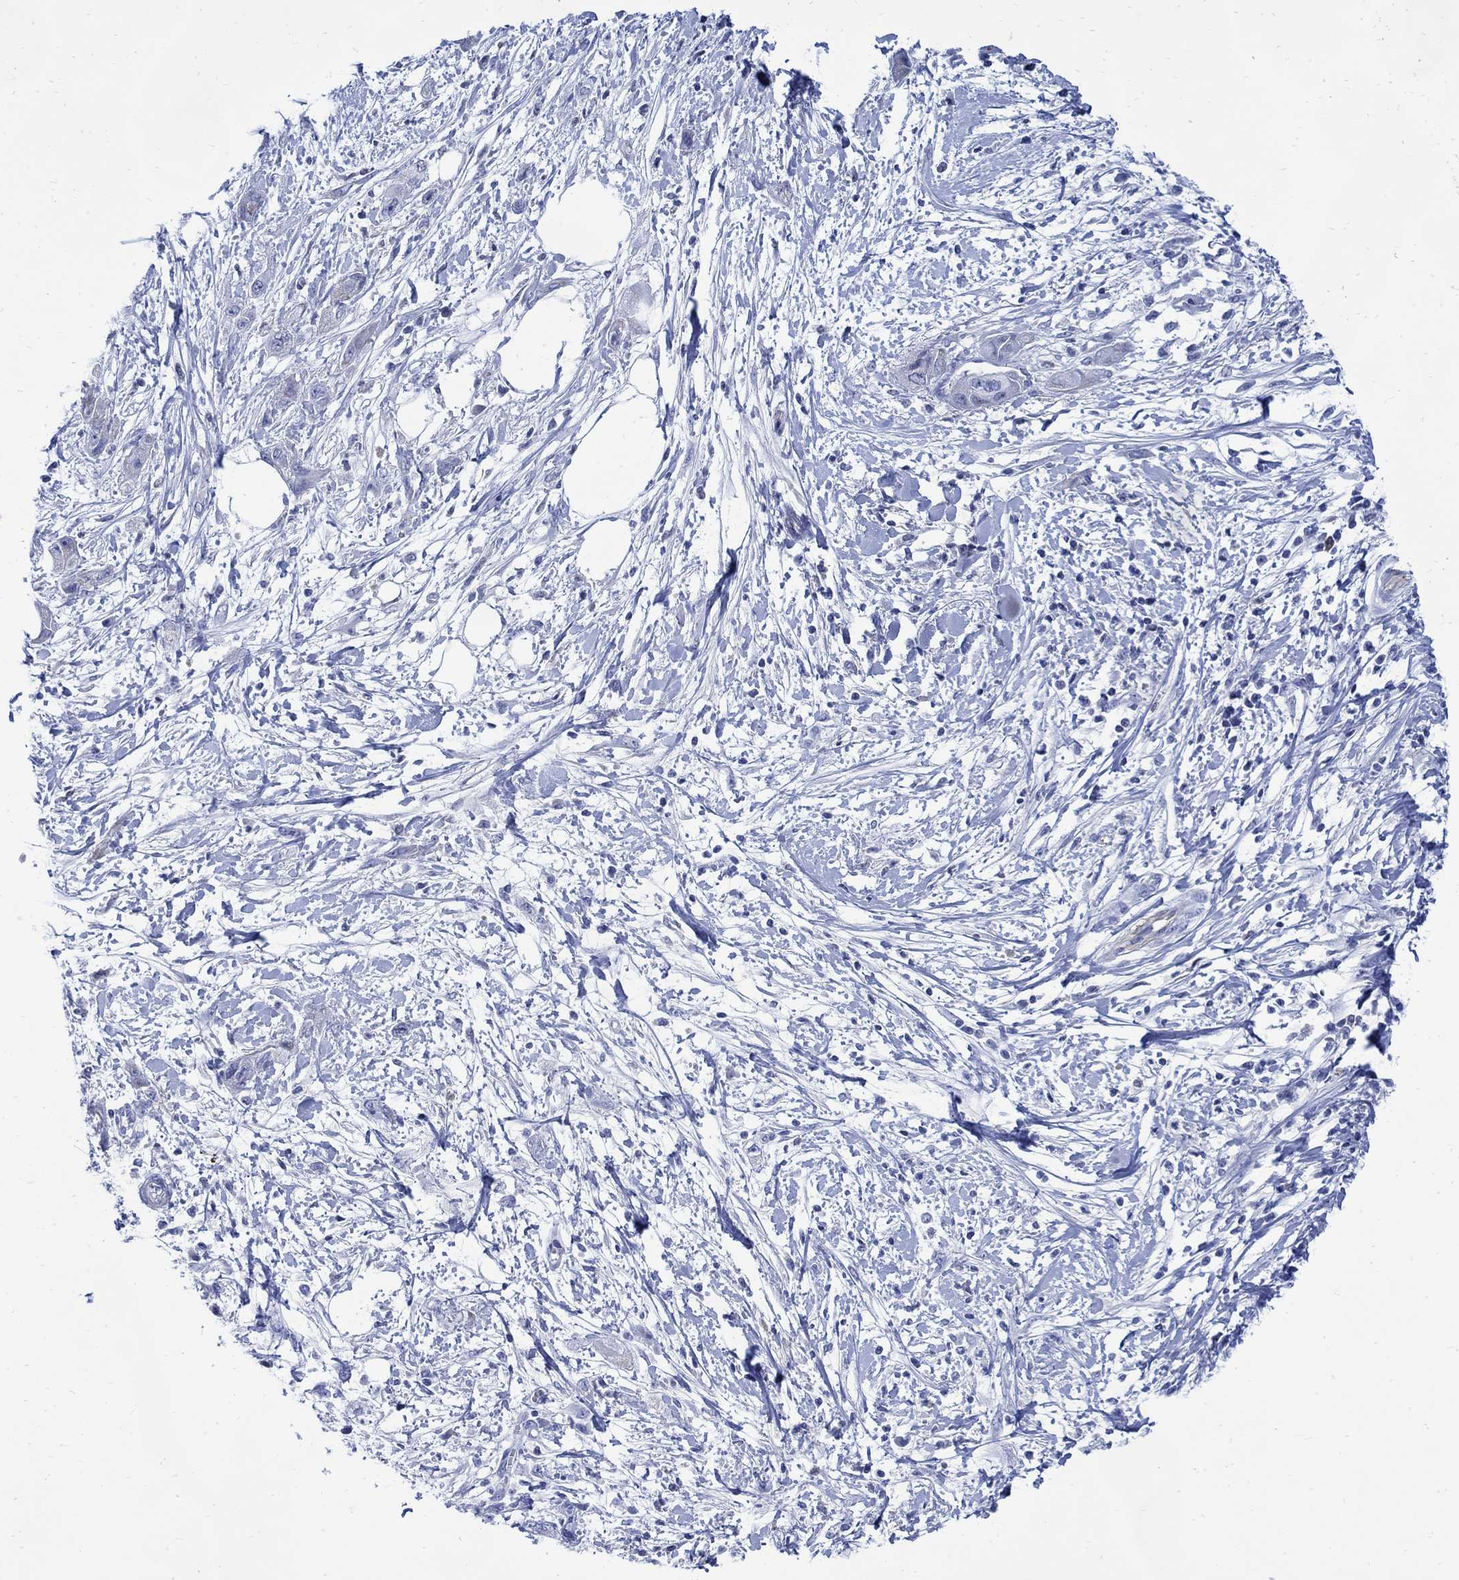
{"staining": {"intensity": "negative", "quantity": "none", "location": "none"}, "tissue": "pancreatic cancer", "cell_type": "Tumor cells", "image_type": "cancer", "snomed": [{"axis": "morphology", "description": "Adenocarcinoma, NOS"}, {"axis": "topography", "description": "Pancreas"}], "caption": "This is a photomicrograph of immunohistochemistry staining of pancreatic adenocarcinoma, which shows no positivity in tumor cells. (DAB (3,3'-diaminobenzidine) immunohistochemistry, high magnification).", "gene": "CPLX2", "patient": {"sex": "male", "age": 72}}